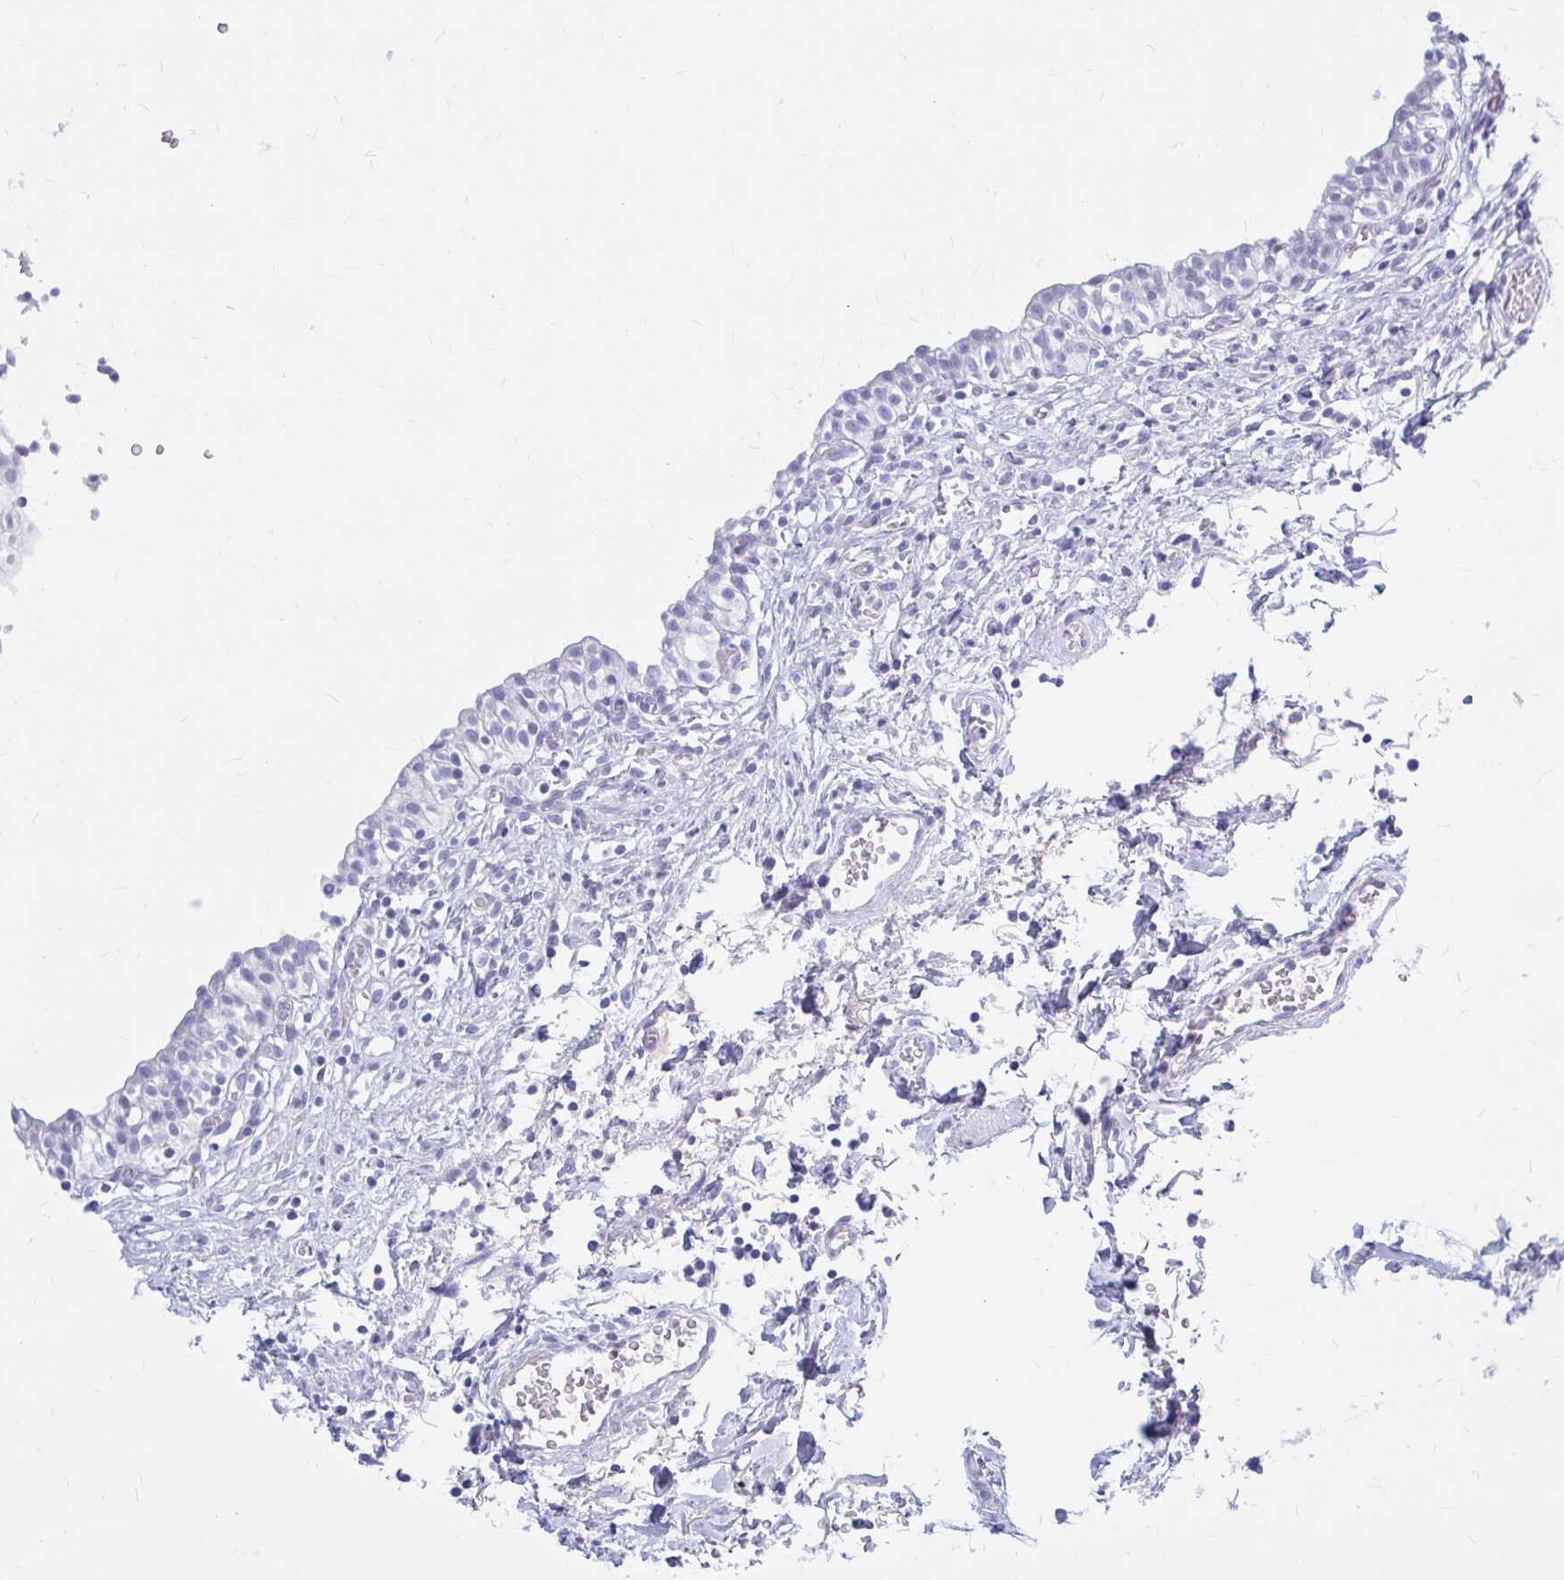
{"staining": {"intensity": "negative", "quantity": "none", "location": "none"}, "tissue": "urinary bladder", "cell_type": "Urothelial cells", "image_type": "normal", "snomed": [{"axis": "morphology", "description": "Normal tissue, NOS"}, {"axis": "topography", "description": "Urinary bladder"}, {"axis": "topography", "description": "Peripheral nerve tissue"}], "caption": "High magnification brightfield microscopy of normal urinary bladder stained with DAB (3,3'-diaminobenzidine) (brown) and counterstained with hematoxylin (blue): urothelial cells show no significant staining.", "gene": "KLHDC7A", "patient": {"sex": "male", "age": 55}}